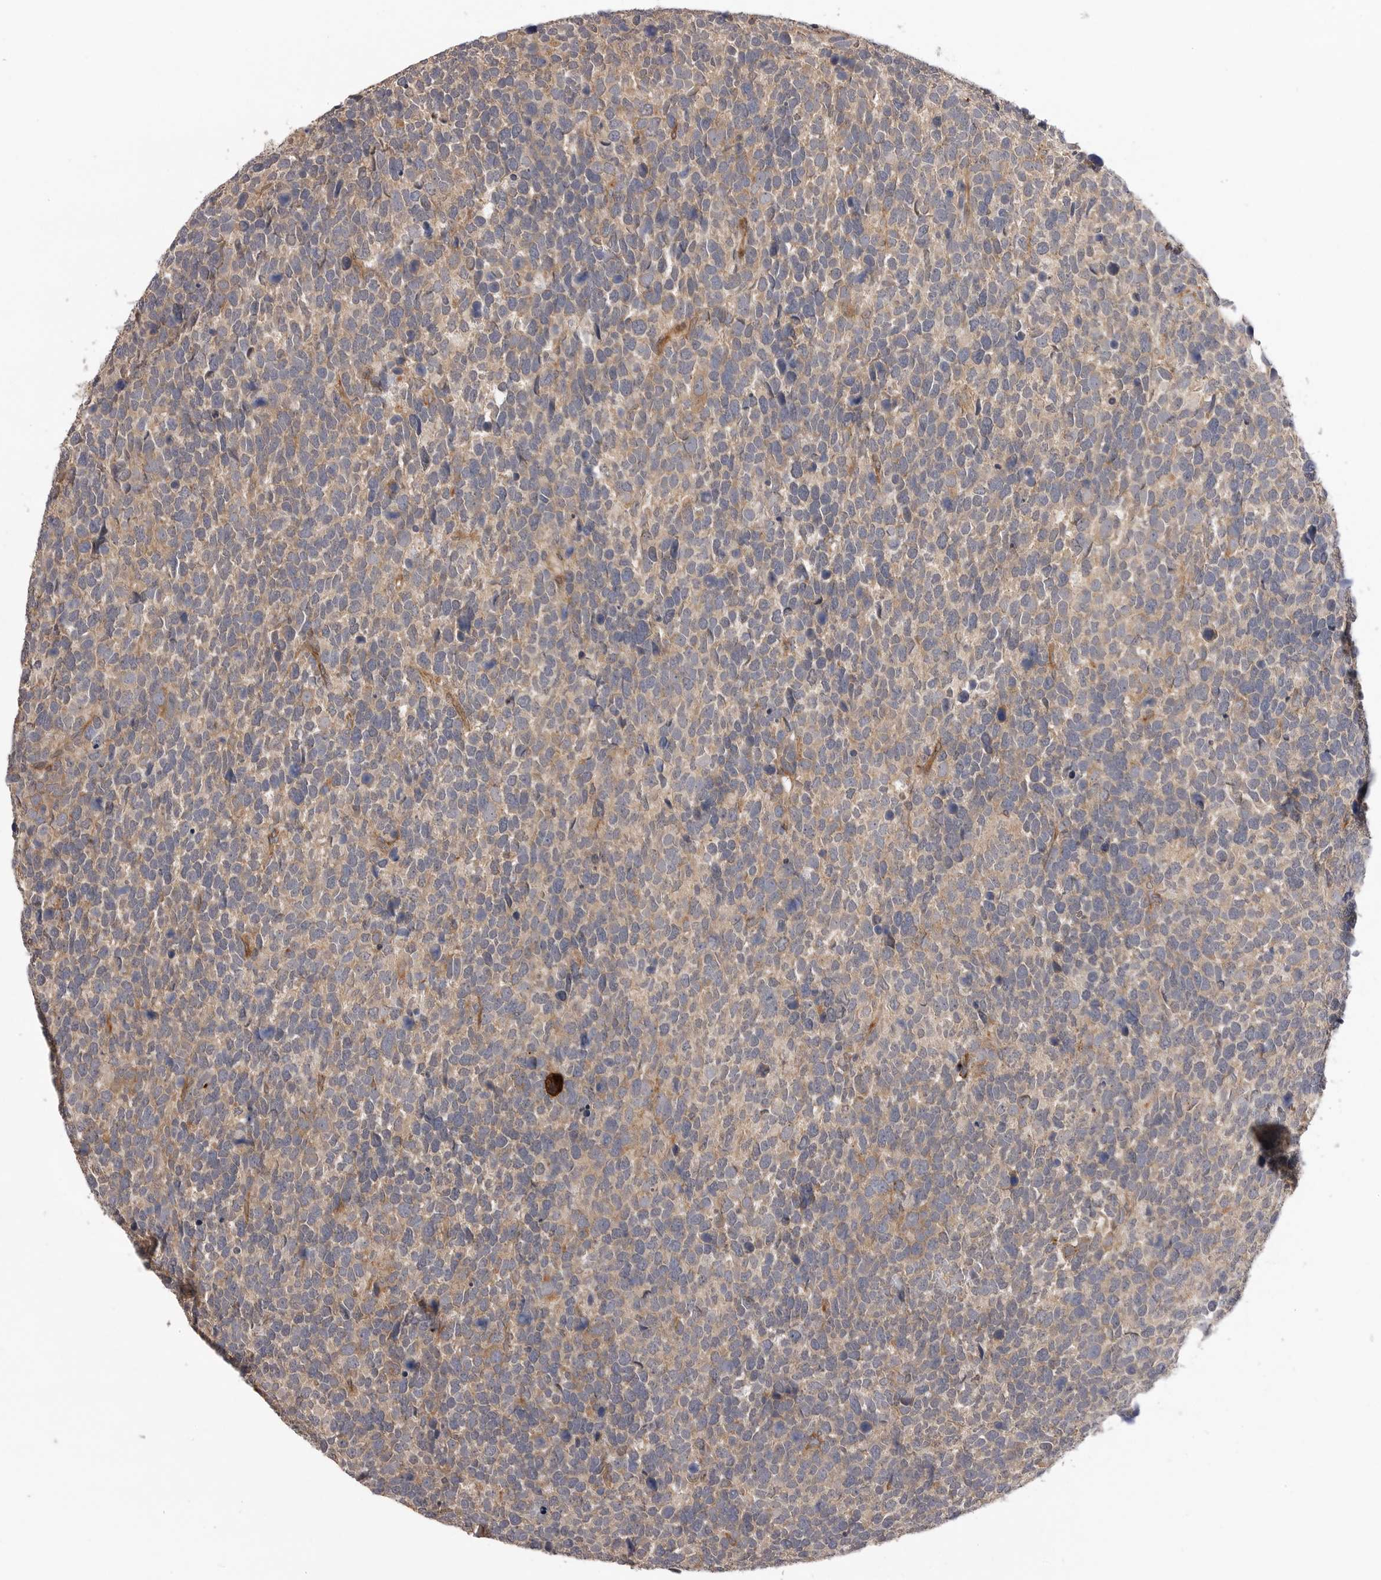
{"staining": {"intensity": "weak", "quantity": "25%-75%", "location": "cytoplasmic/membranous"}, "tissue": "urothelial cancer", "cell_type": "Tumor cells", "image_type": "cancer", "snomed": [{"axis": "morphology", "description": "Urothelial carcinoma, High grade"}, {"axis": "topography", "description": "Urinary bladder"}], "caption": "DAB (3,3'-diaminobenzidine) immunohistochemical staining of high-grade urothelial carcinoma demonstrates weak cytoplasmic/membranous protein positivity in about 25%-75% of tumor cells.", "gene": "TRIM56", "patient": {"sex": "female", "age": 82}}